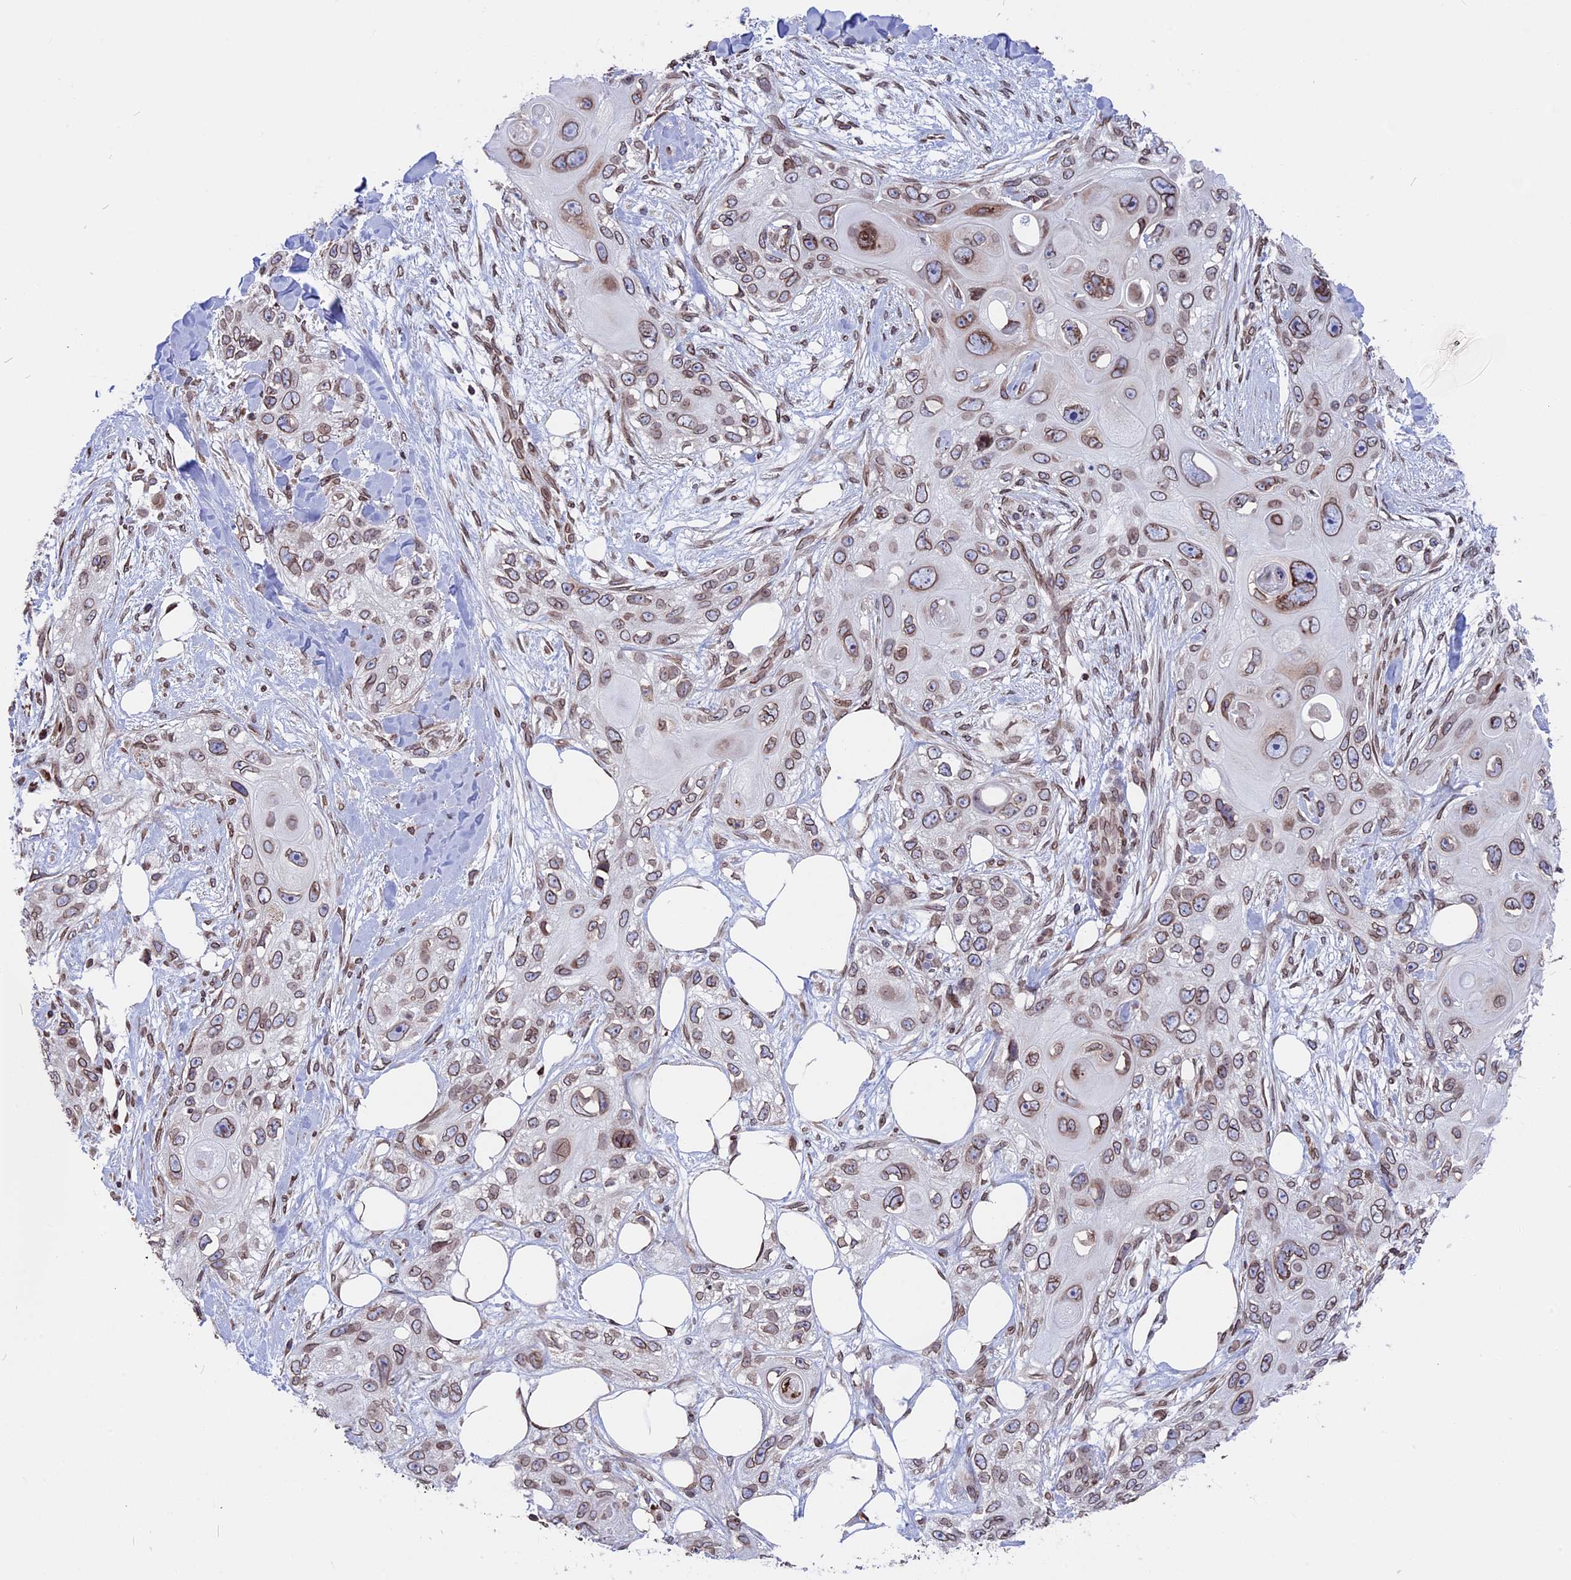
{"staining": {"intensity": "moderate", "quantity": ">75%", "location": "cytoplasmic/membranous,nuclear"}, "tissue": "skin cancer", "cell_type": "Tumor cells", "image_type": "cancer", "snomed": [{"axis": "morphology", "description": "Normal tissue, NOS"}, {"axis": "morphology", "description": "Squamous cell carcinoma, NOS"}, {"axis": "topography", "description": "Skin"}], "caption": "Immunohistochemistry (IHC) image of neoplastic tissue: human skin squamous cell carcinoma stained using IHC shows medium levels of moderate protein expression localized specifically in the cytoplasmic/membranous and nuclear of tumor cells, appearing as a cytoplasmic/membranous and nuclear brown color.", "gene": "PTCHD4", "patient": {"sex": "male", "age": 72}}